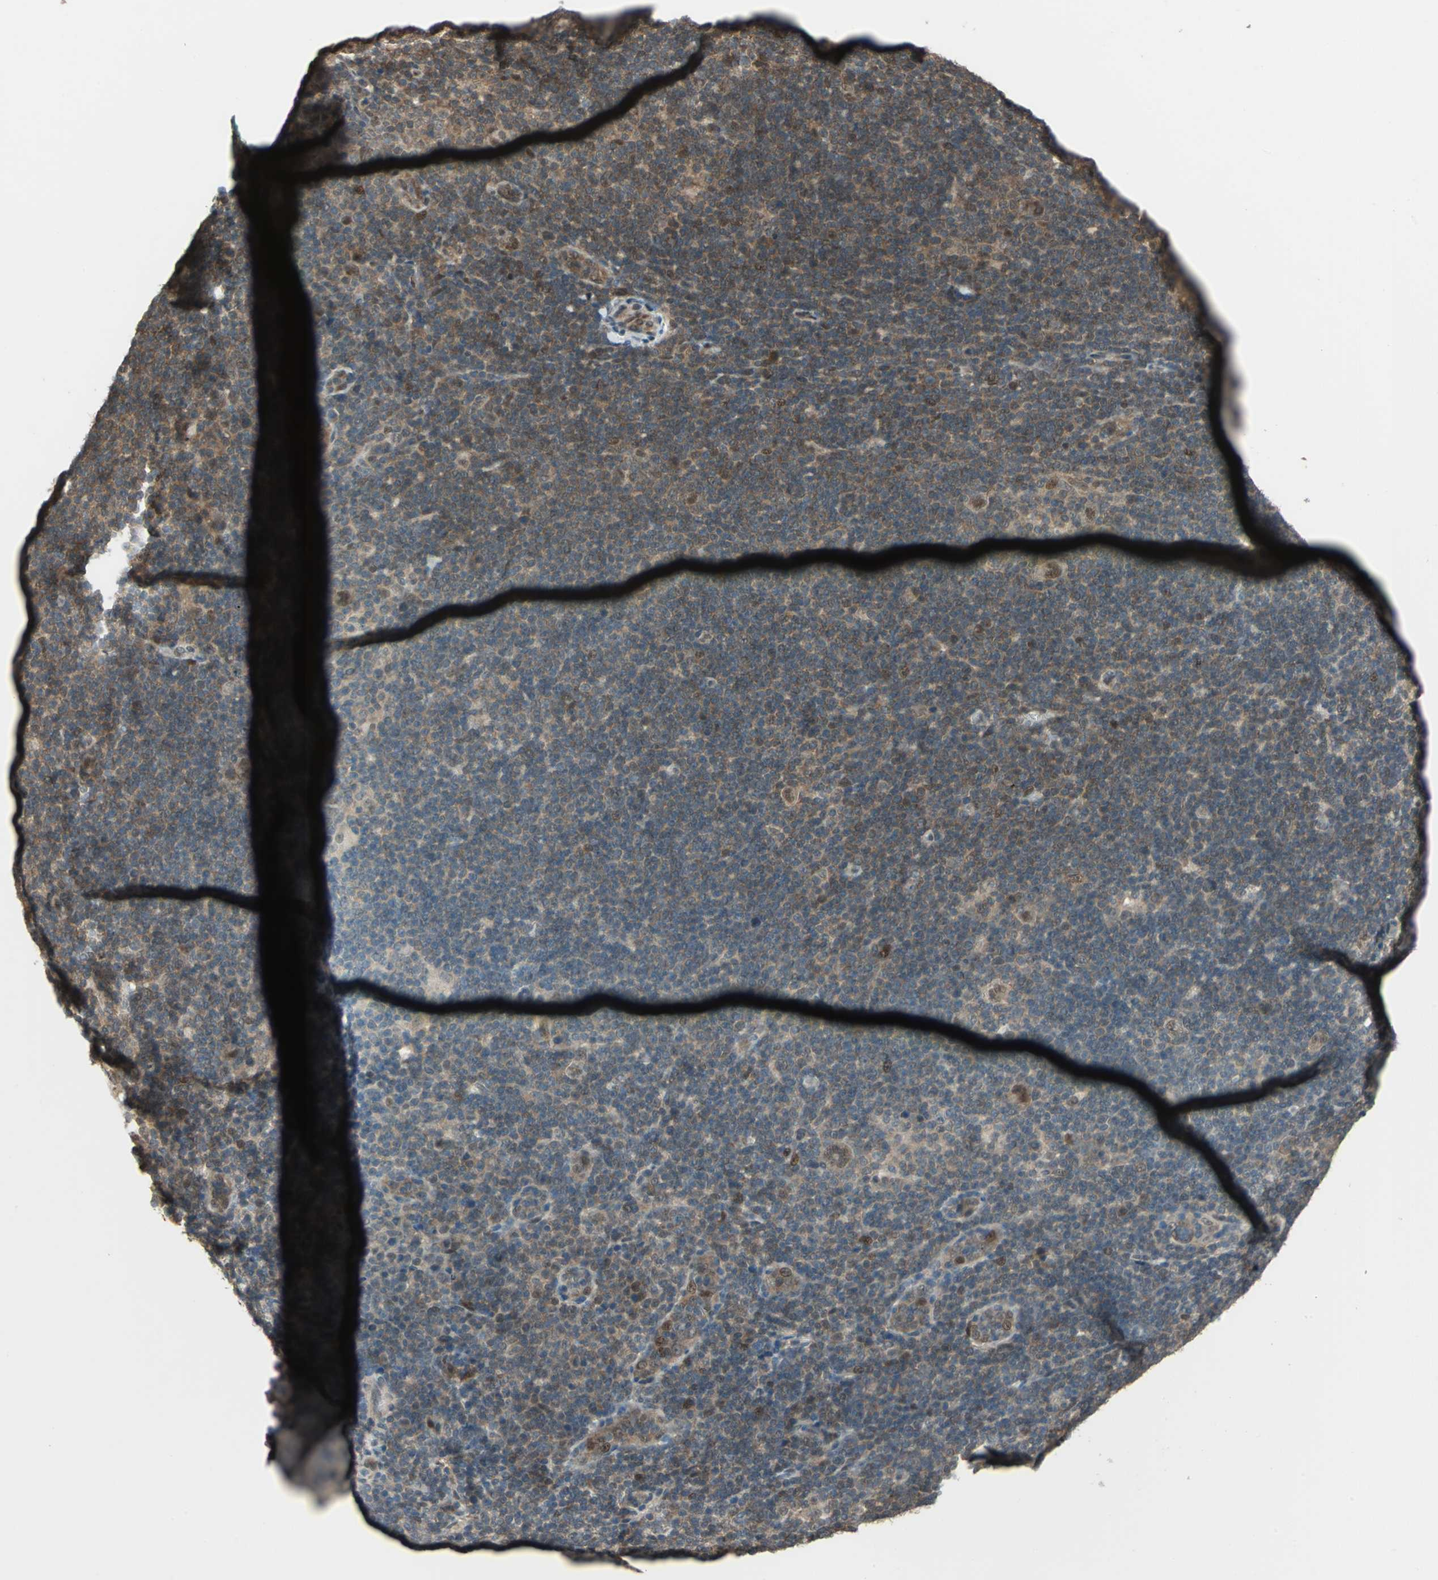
{"staining": {"intensity": "moderate", "quantity": ">75%", "location": "cytoplasmic/membranous,nuclear"}, "tissue": "lymphoma", "cell_type": "Tumor cells", "image_type": "cancer", "snomed": [{"axis": "morphology", "description": "Hodgkin's disease, NOS"}, {"axis": "topography", "description": "Lymph node"}], "caption": "IHC histopathology image of neoplastic tissue: lymphoma stained using immunohistochemistry (IHC) displays medium levels of moderate protein expression localized specifically in the cytoplasmic/membranous and nuclear of tumor cells, appearing as a cytoplasmic/membranous and nuclear brown color.", "gene": "COPS5", "patient": {"sex": "female", "age": 57}}